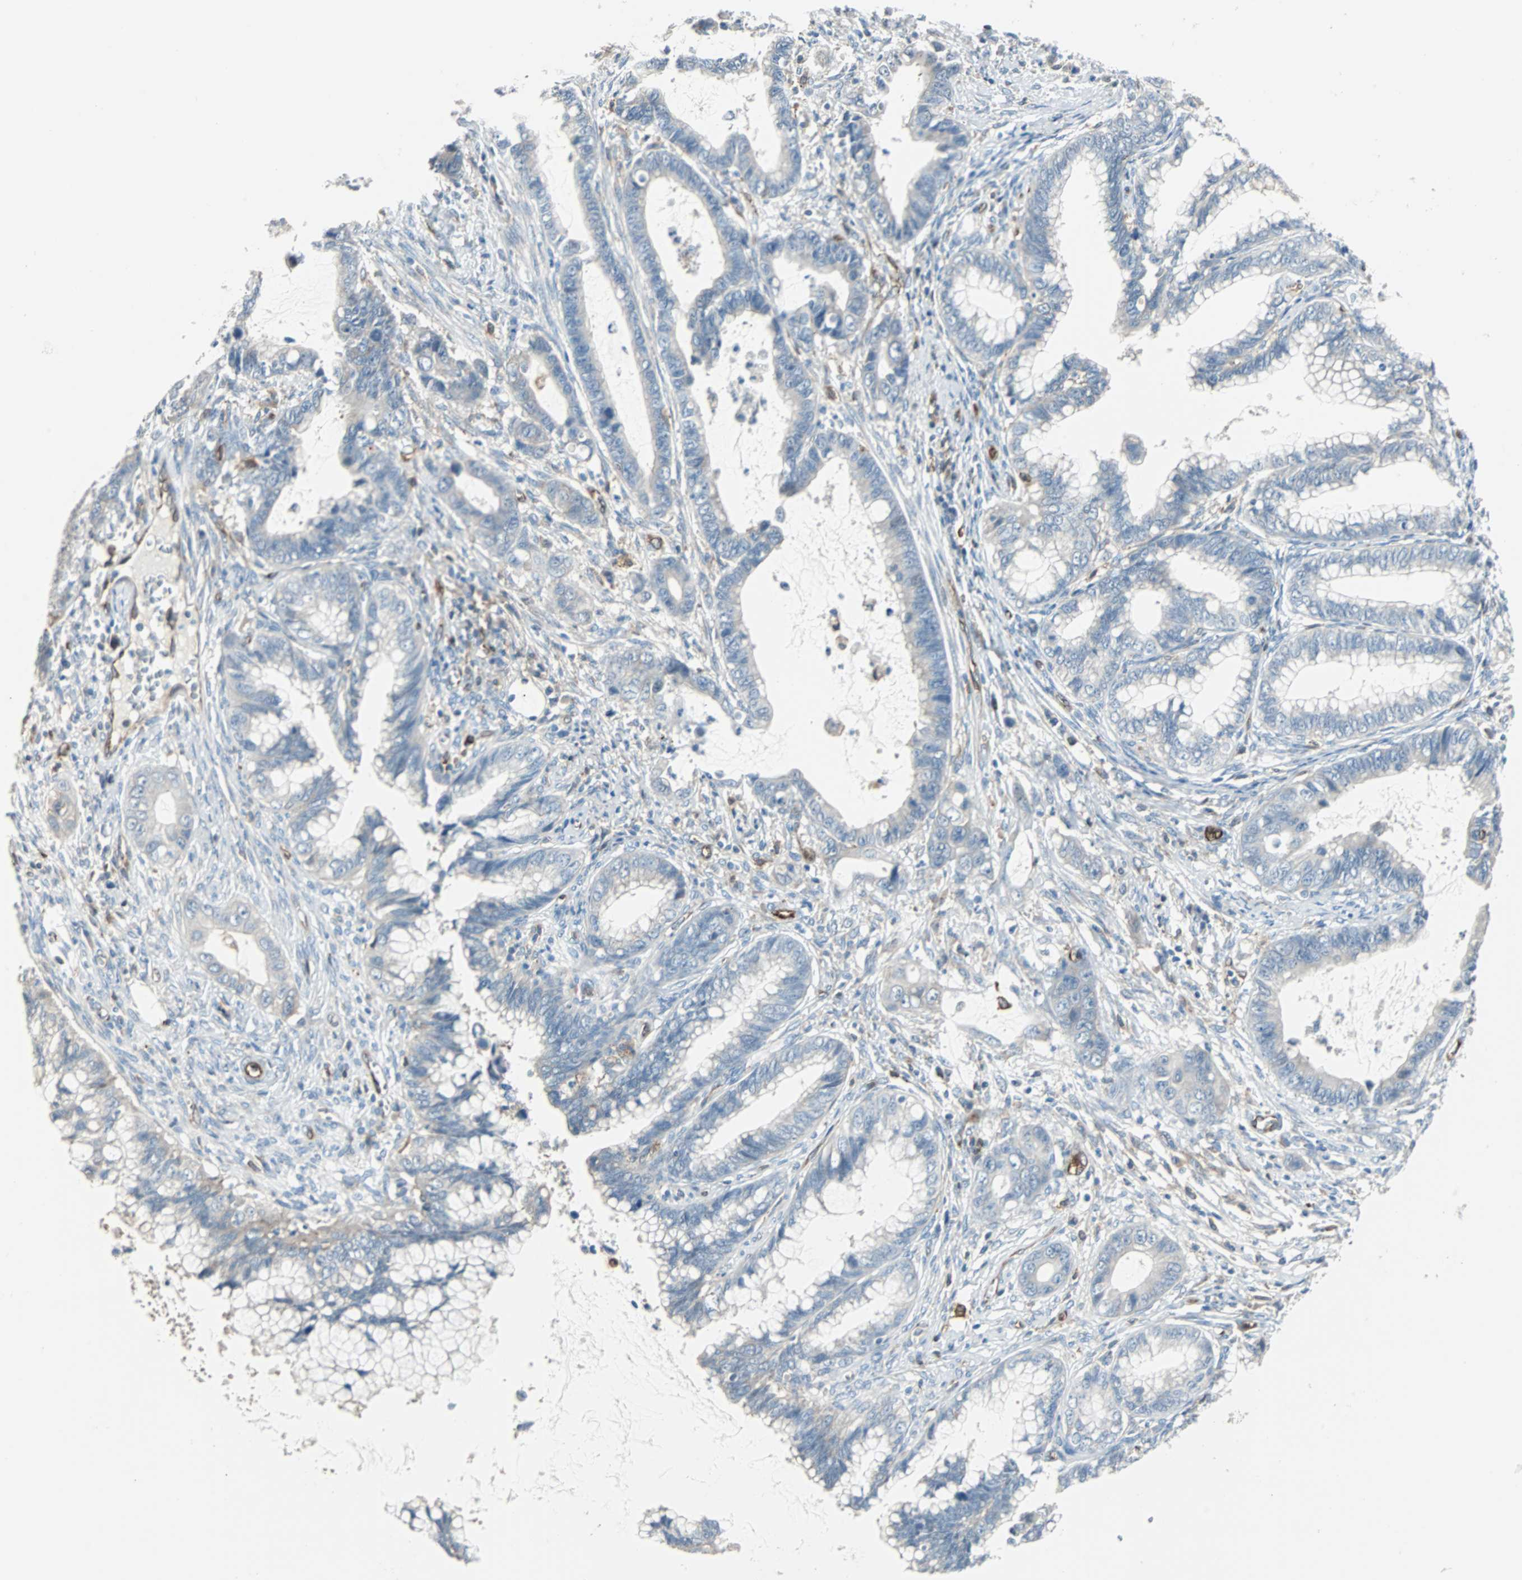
{"staining": {"intensity": "weak", "quantity": "25%-75%", "location": "cytoplasmic/membranous"}, "tissue": "cervical cancer", "cell_type": "Tumor cells", "image_type": "cancer", "snomed": [{"axis": "morphology", "description": "Adenocarcinoma, NOS"}, {"axis": "topography", "description": "Cervix"}], "caption": "Adenocarcinoma (cervical) stained with a protein marker demonstrates weak staining in tumor cells.", "gene": "SWAP70", "patient": {"sex": "female", "age": 44}}